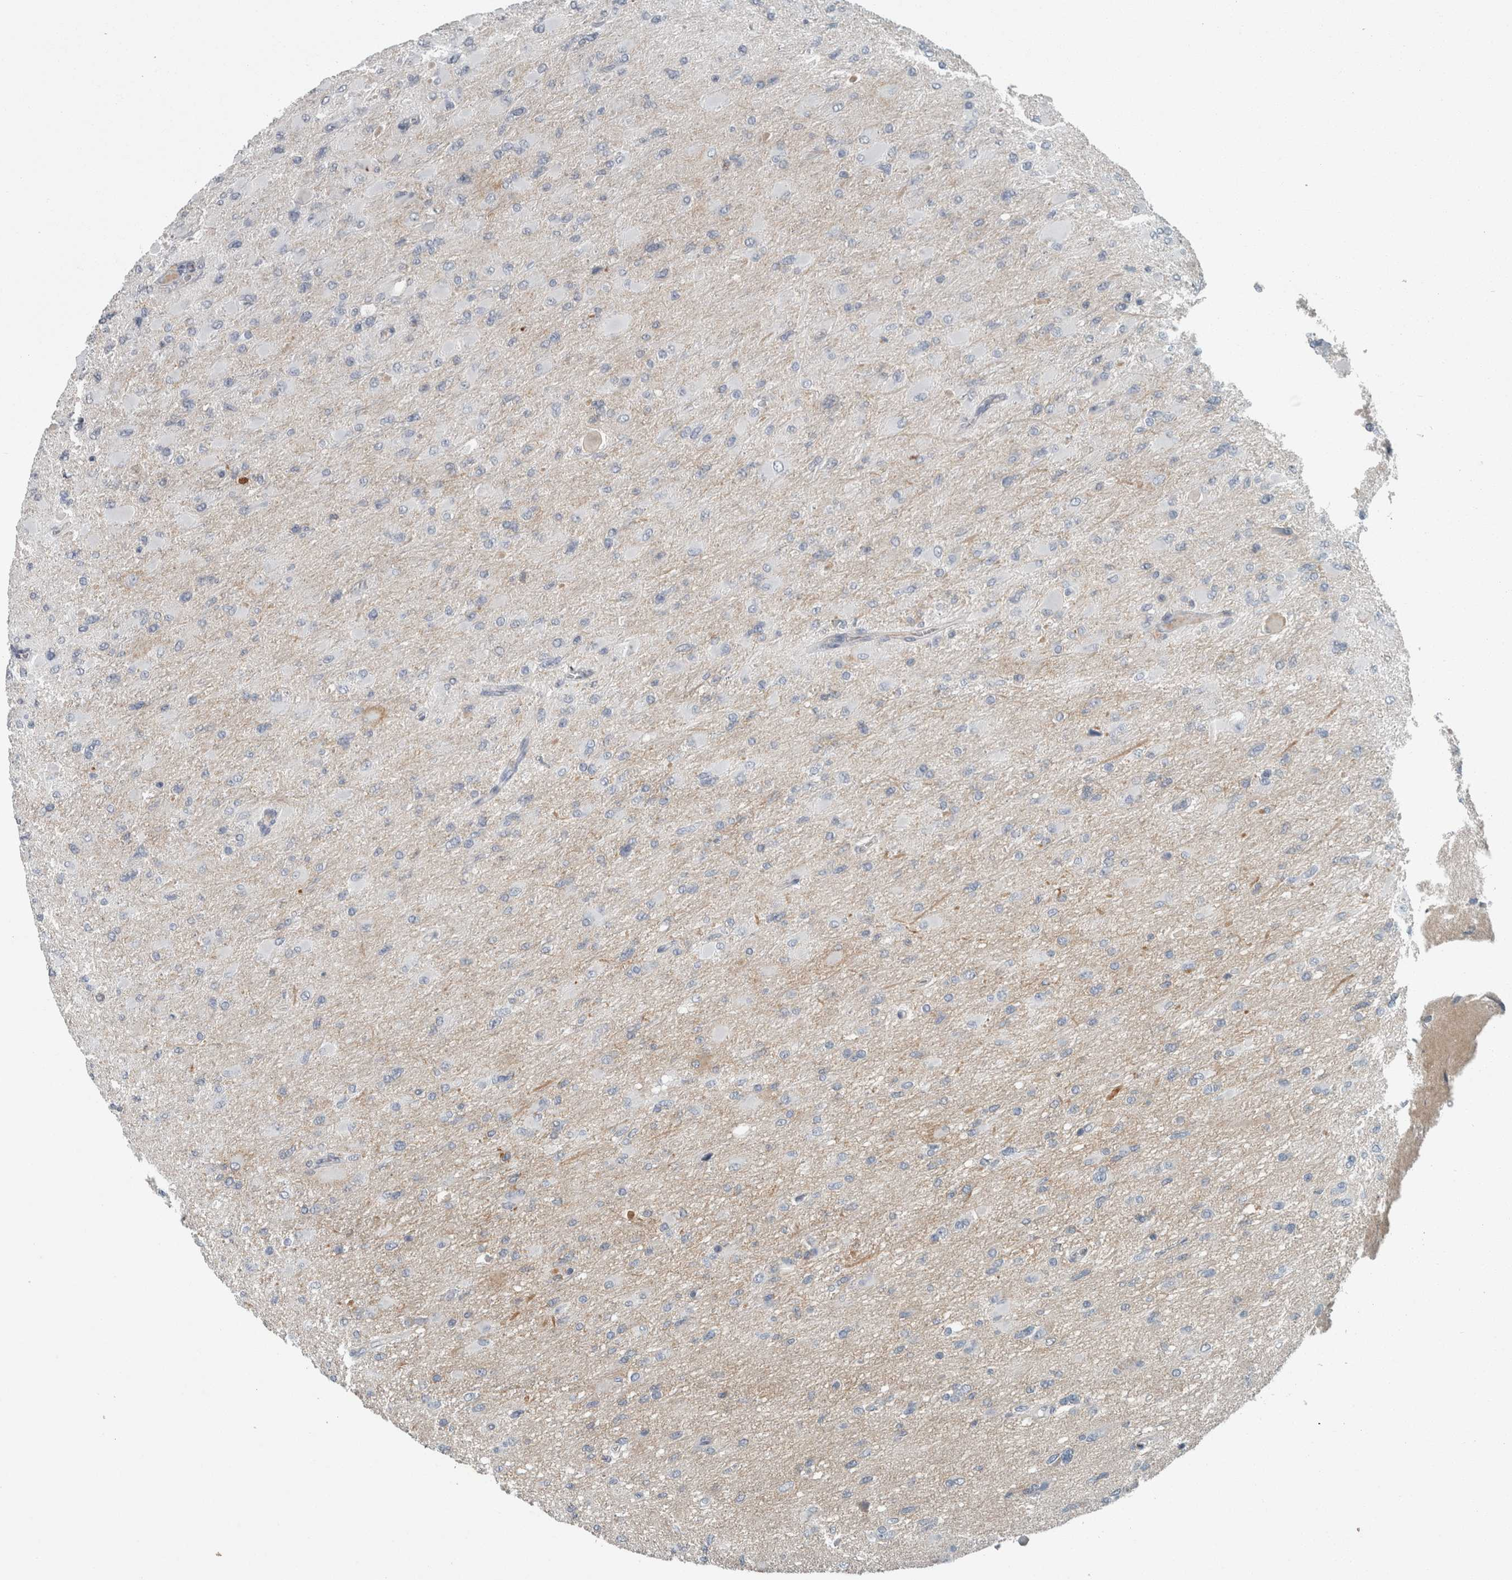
{"staining": {"intensity": "negative", "quantity": "none", "location": "none"}, "tissue": "glioma", "cell_type": "Tumor cells", "image_type": "cancer", "snomed": [{"axis": "morphology", "description": "Glioma, malignant, High grade"}, {"axis": "topography", "description": "Cerebral cortex"}], "caption": "Human glioma stained for a protein using immunohistochemistry (IHC) demonstrates no positivity in tumor cells.", "gene": "CHL1", "patient": {"sex": "female", "age": 36}}